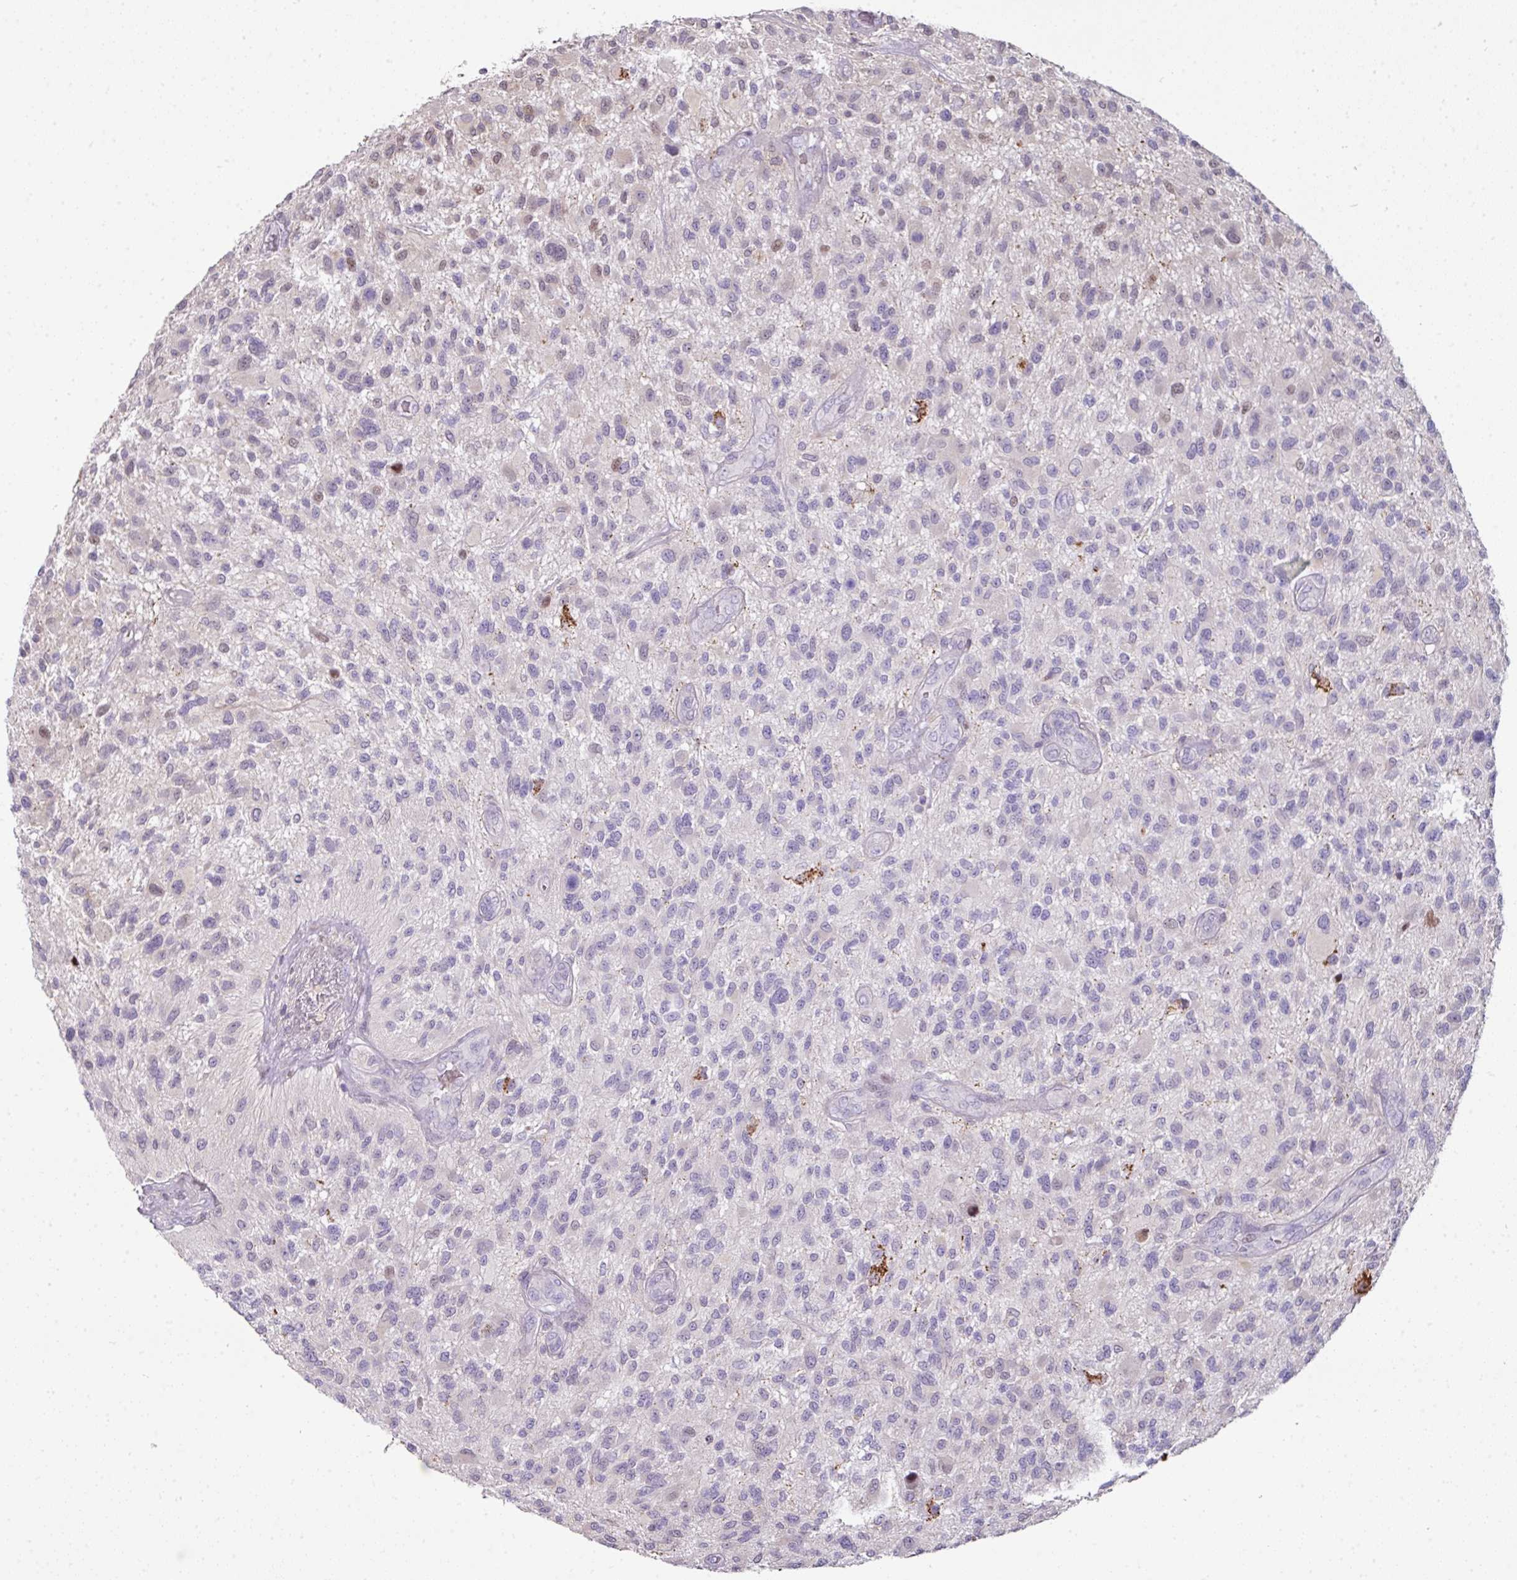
{"staining": {"intensity": "moderate", "quantity": "<25%", "location": "nuclear"}, "tissue": "glioma", "cell_type": "Tumor cells", "image_type": "cancer", "snomed": [{"axis": "morphology", "description": "Glioma, malignant, High grade"}, {"axis": "topography", "description": "Brain"}], "caption": "This image shows glioma stained with immunohistochemistry (IHC) to label a protein in brown. The nuclear of tumor cells show moderate positivity for the protein. Nuclei are counter-stained blue.", "gene": "ANKRD18A", "patient": {"sex": "male", "age": 47}}